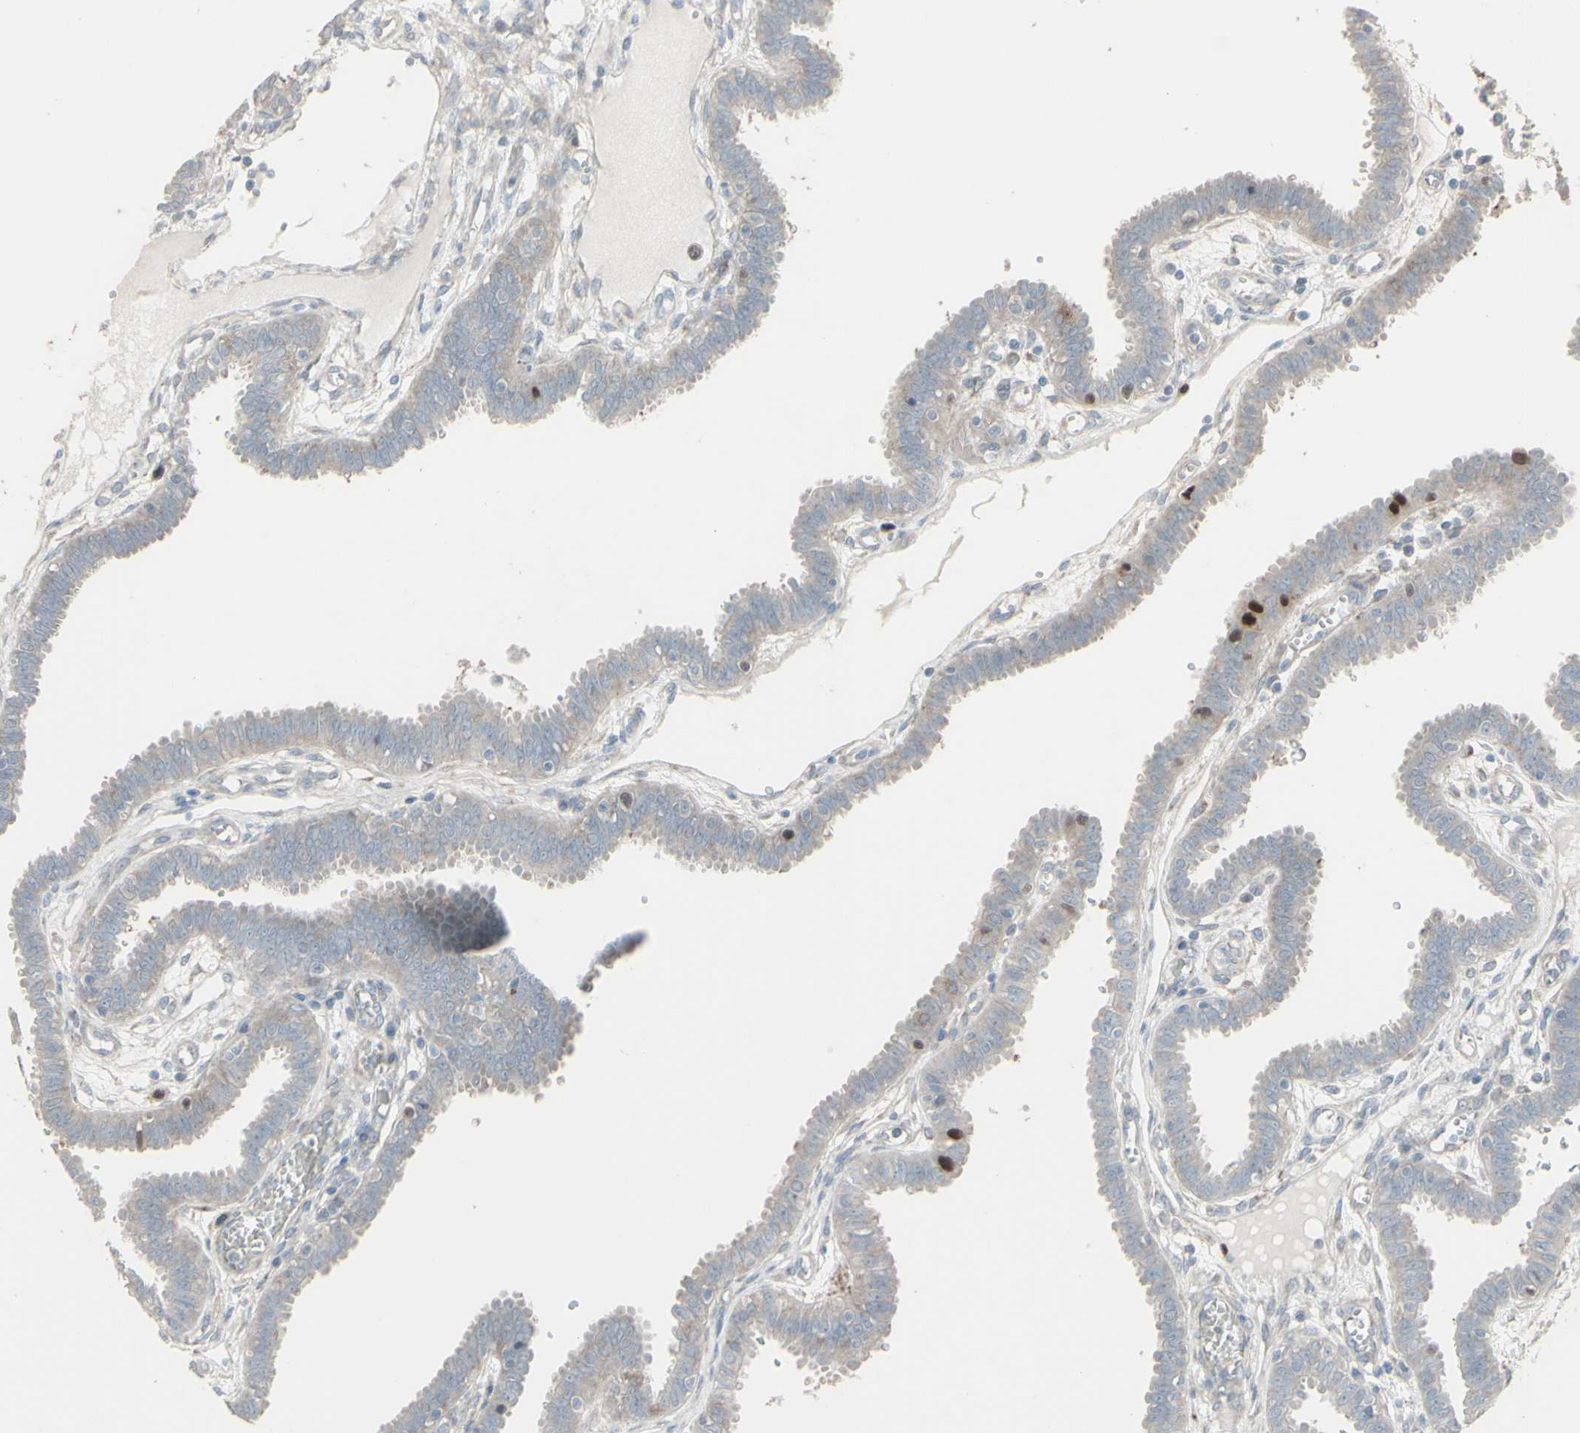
{"staining": {"intensity": "strong", "quantity": "<25%", "location": "cytoplasmic/membranous,nuclear"}, "tissue": "fallopian tube", "cell_type": "Glandular cells", "image_type": "normal", "snomed": [{"axis": "morphology", "description": "Normal tissue, NOS"}, {"axis": "topography", "description": "Fallopian tube"}], "caption": "A brown stain labels strong cytoplasmic/membranous,nuclear positivity of a protein in glandular cells of unremarkable human fallopian tube.", "gene": "GMNN", "patient": {"sex": "female", "age": 32}}